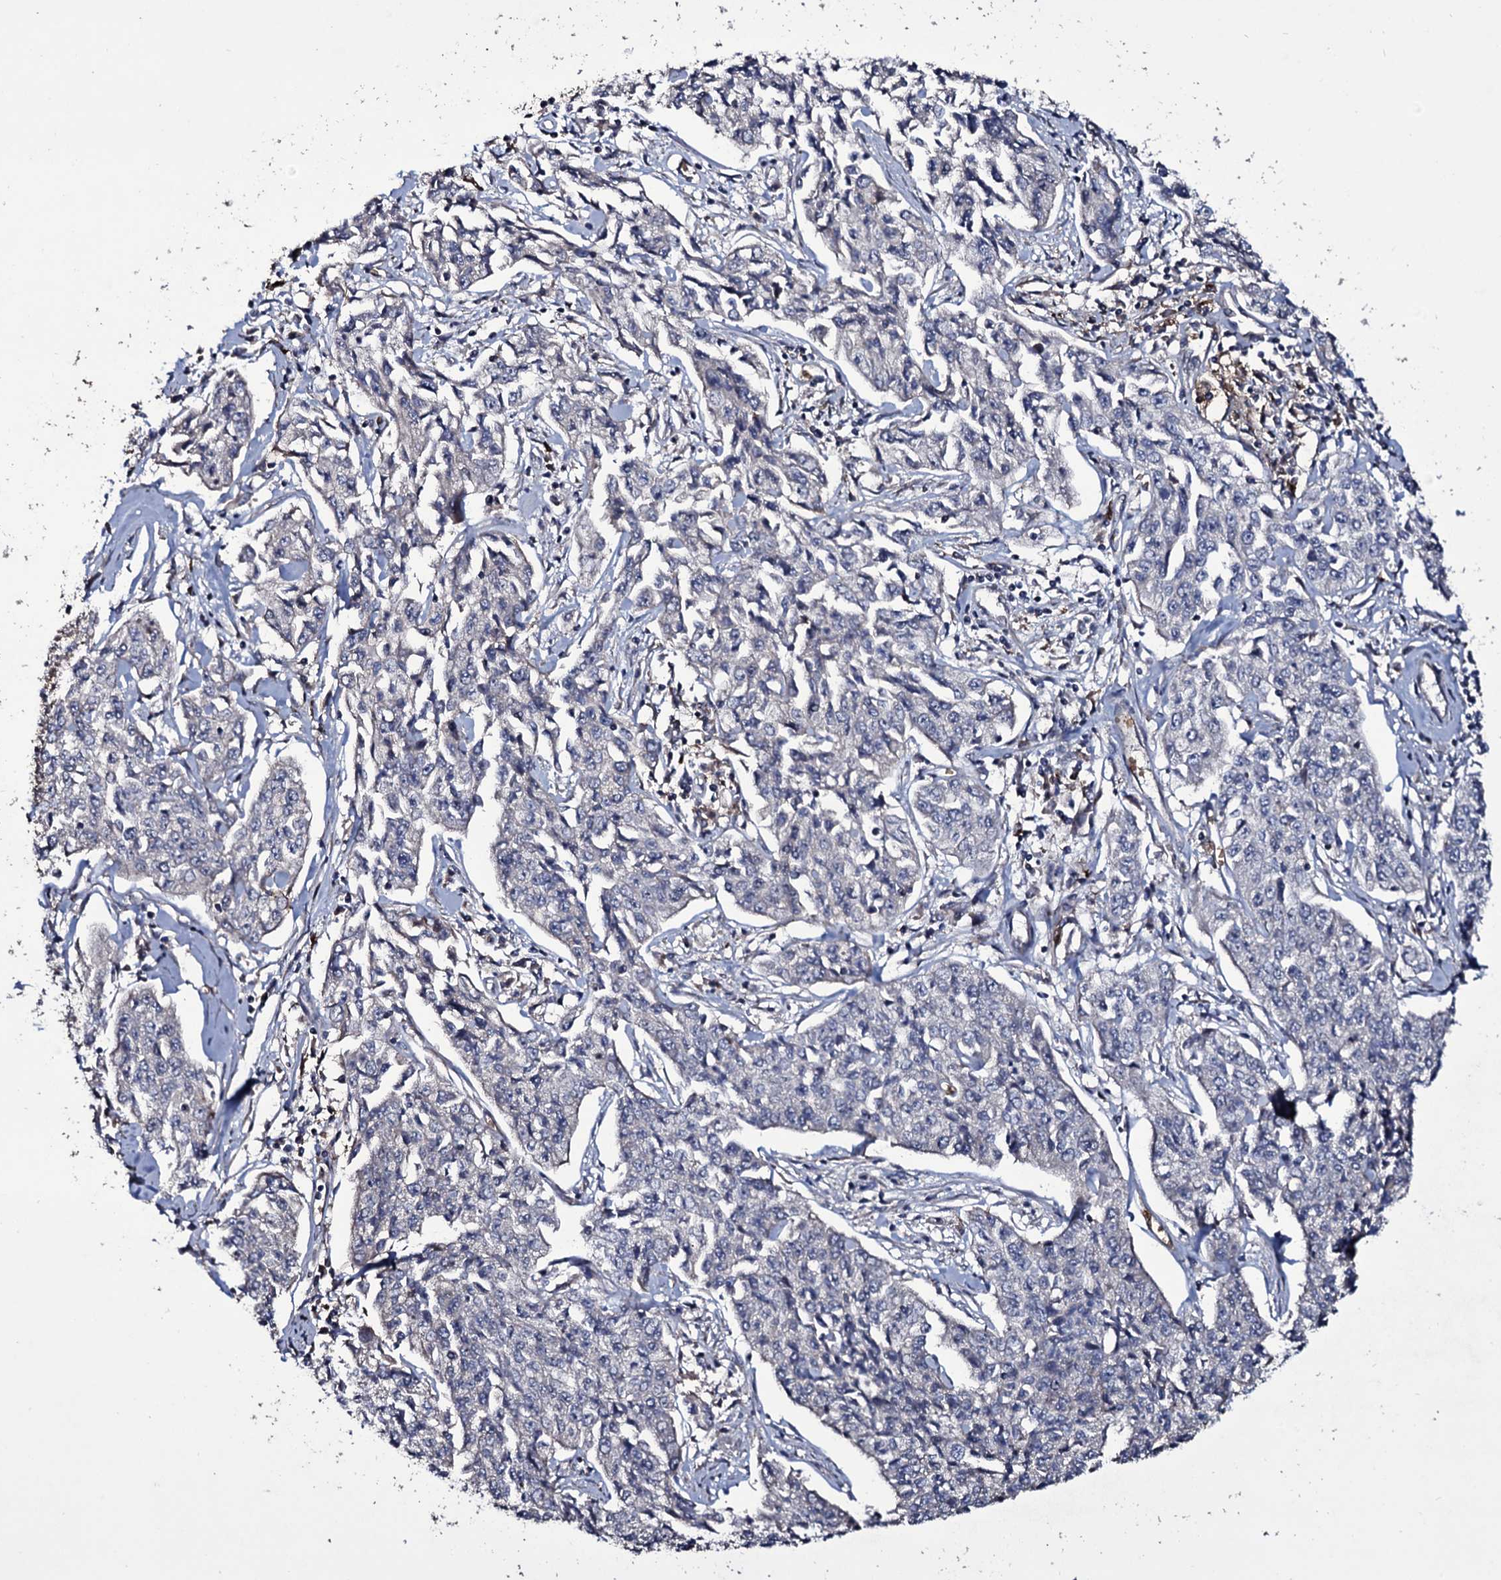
{"staining": {"intensity": "negative", "quantity": "none", "location": "none"}, "tissue": "cervical cancer", "cell_type": "Tumor cells", "image_type": "cancer", "snomed": [{"axis": "morphology", "description": "Squamous cell carcinoma, NOS"}, {"axis": "topography", "description": "Cervix"}], "caption": "Immunohistochemistry (IHC) histopathology image of cervical cancer stained for a protein (brown), which reveals no expression in tumor cells. (DAB (3,3'-diaminobenzidine) IHC visualized using brightfield microscopy, high magnification).", "gene": "ZSWIM8", "patient": {"sex": "female", "age": 35}}